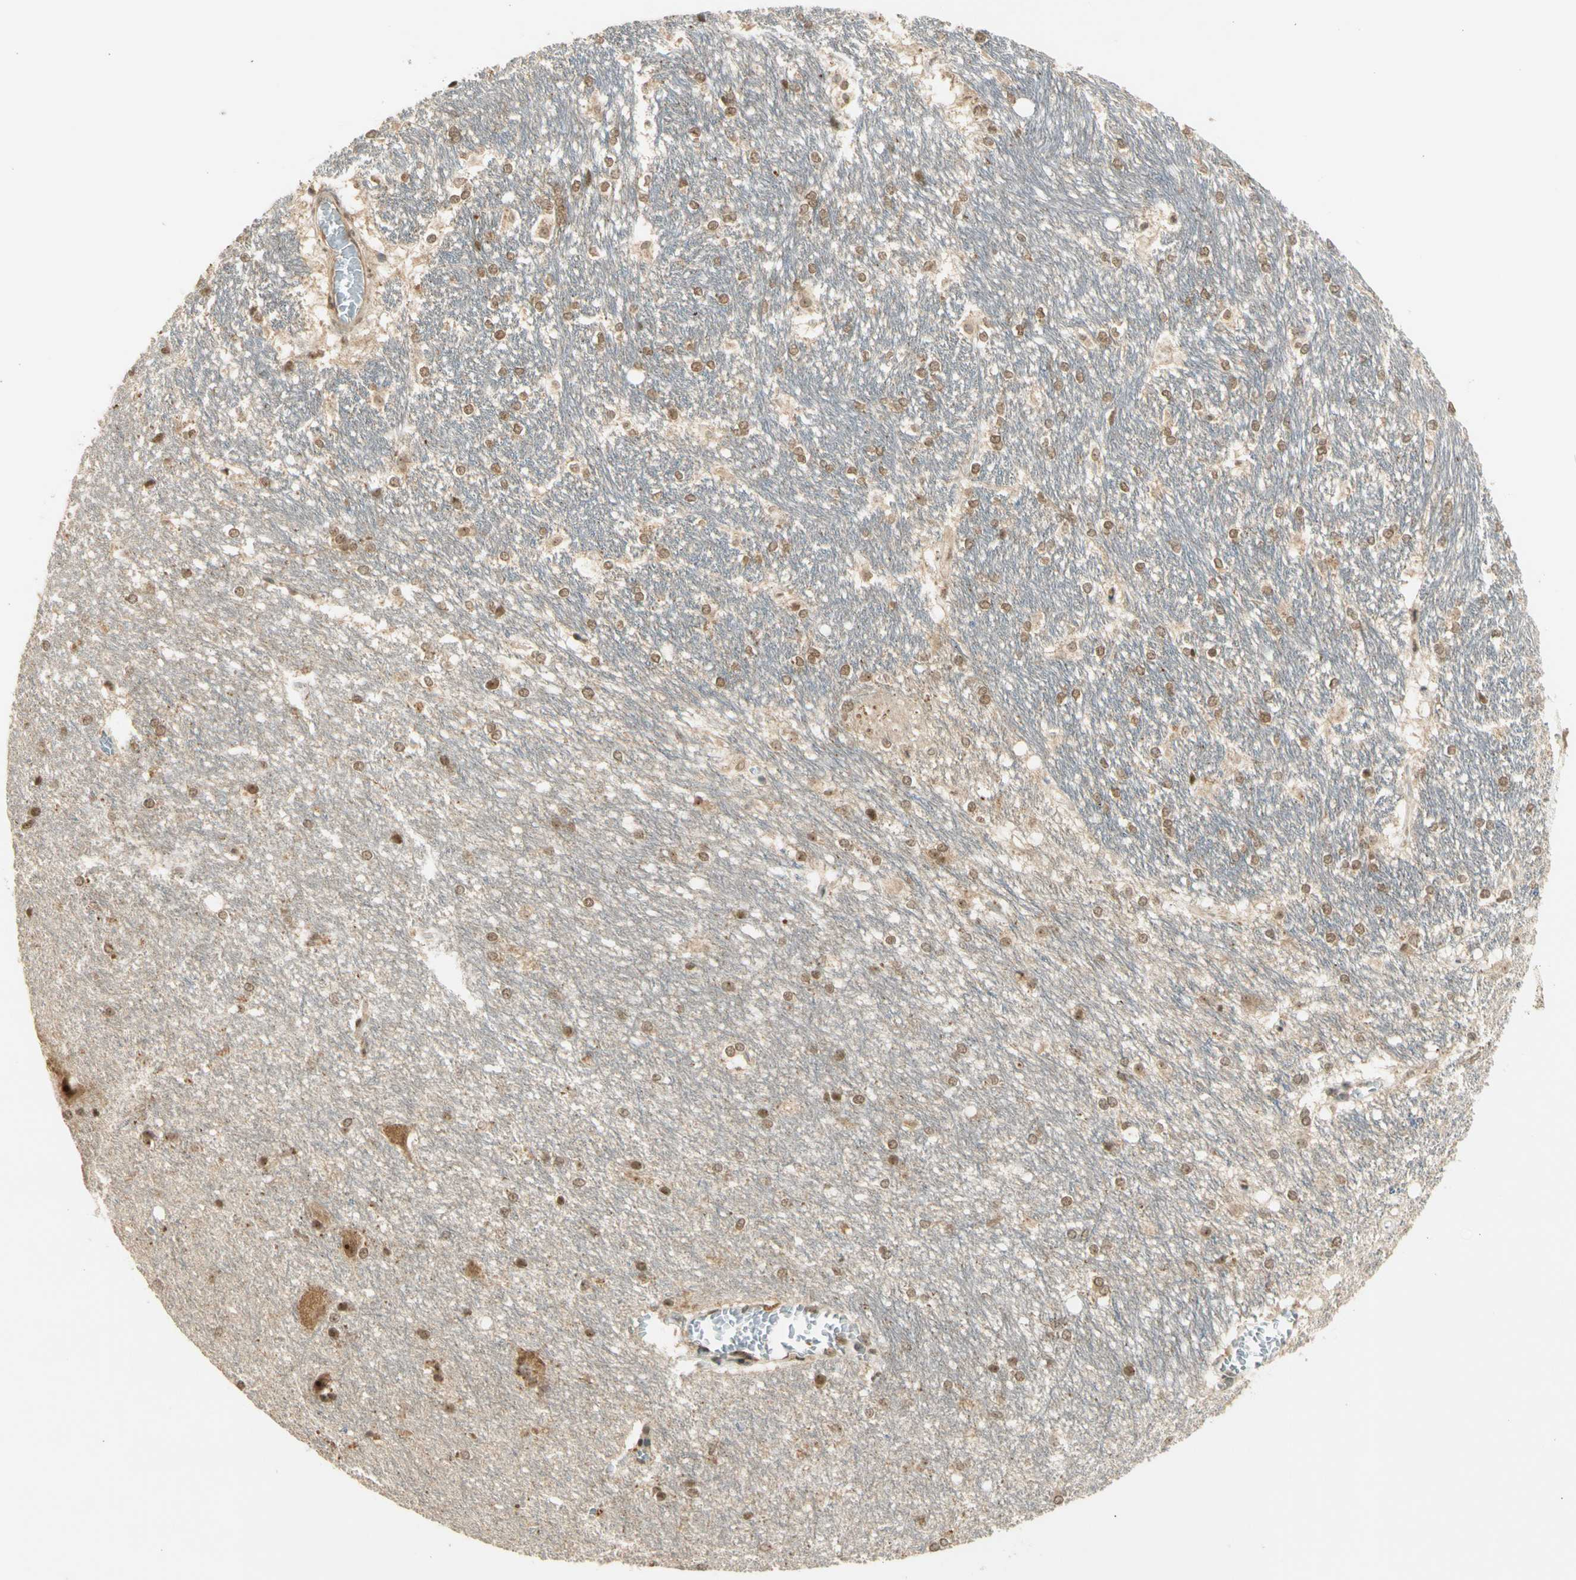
{"staining": {"intensity": "moderate", "quantity": ">75%", "location": "cytoplasmic/membranous,nuclear"}, "tissue": "hippocampus", "cell_type": "Glial cells", "image_type": "normal", "snomed": [{"axis": "morphology", "description": "Normal tissue, NOS"}, {"axis": "topography", "description": "Hippocampus"}], "caption": "The immunohistochemical stain shows moderate cytoplasmic/membranous,nuclear expression in glial cells of normal hippocampus.", "gene": "ZNF135", "patient": {"sex": "female", "age": 19}}